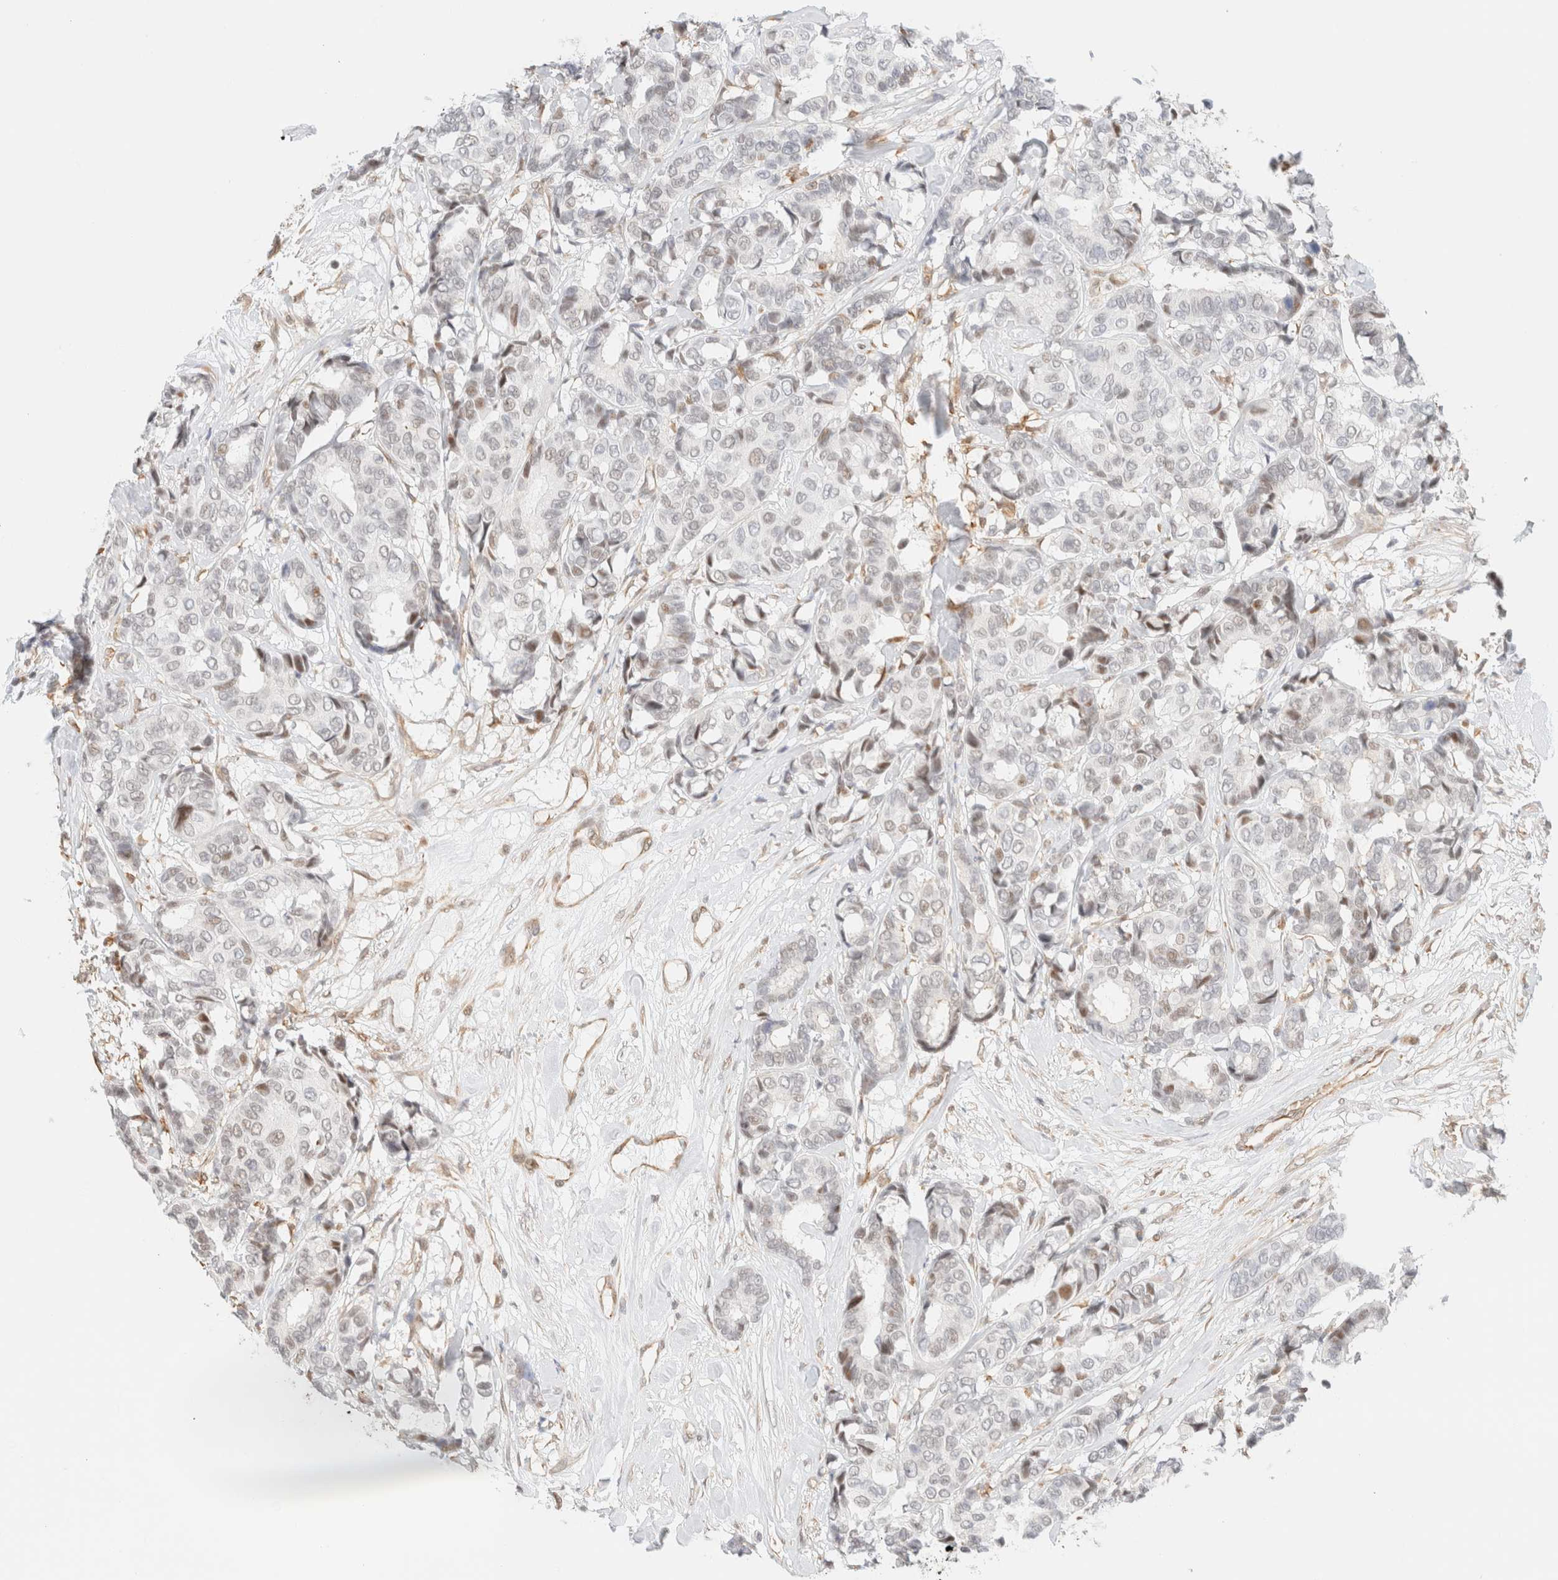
{"staining": {"intensity": "weak", "quantity": "<25%", "location": "nuclear"}, "tissue": "breast cancer", "cell_type": "Tumor cells", "image_type": "cancer", "snomed": [{"axis": "morphology", "description": "Duct carcinoma"}, {"axis": "topography", "description": "Breast"}], "caption": "DAB immunohistochemical staining of human breast cancer shows no significant staining in tumor cells.", "gene": "ARID5A", "patient": {"sex": "female", "age": 87}}